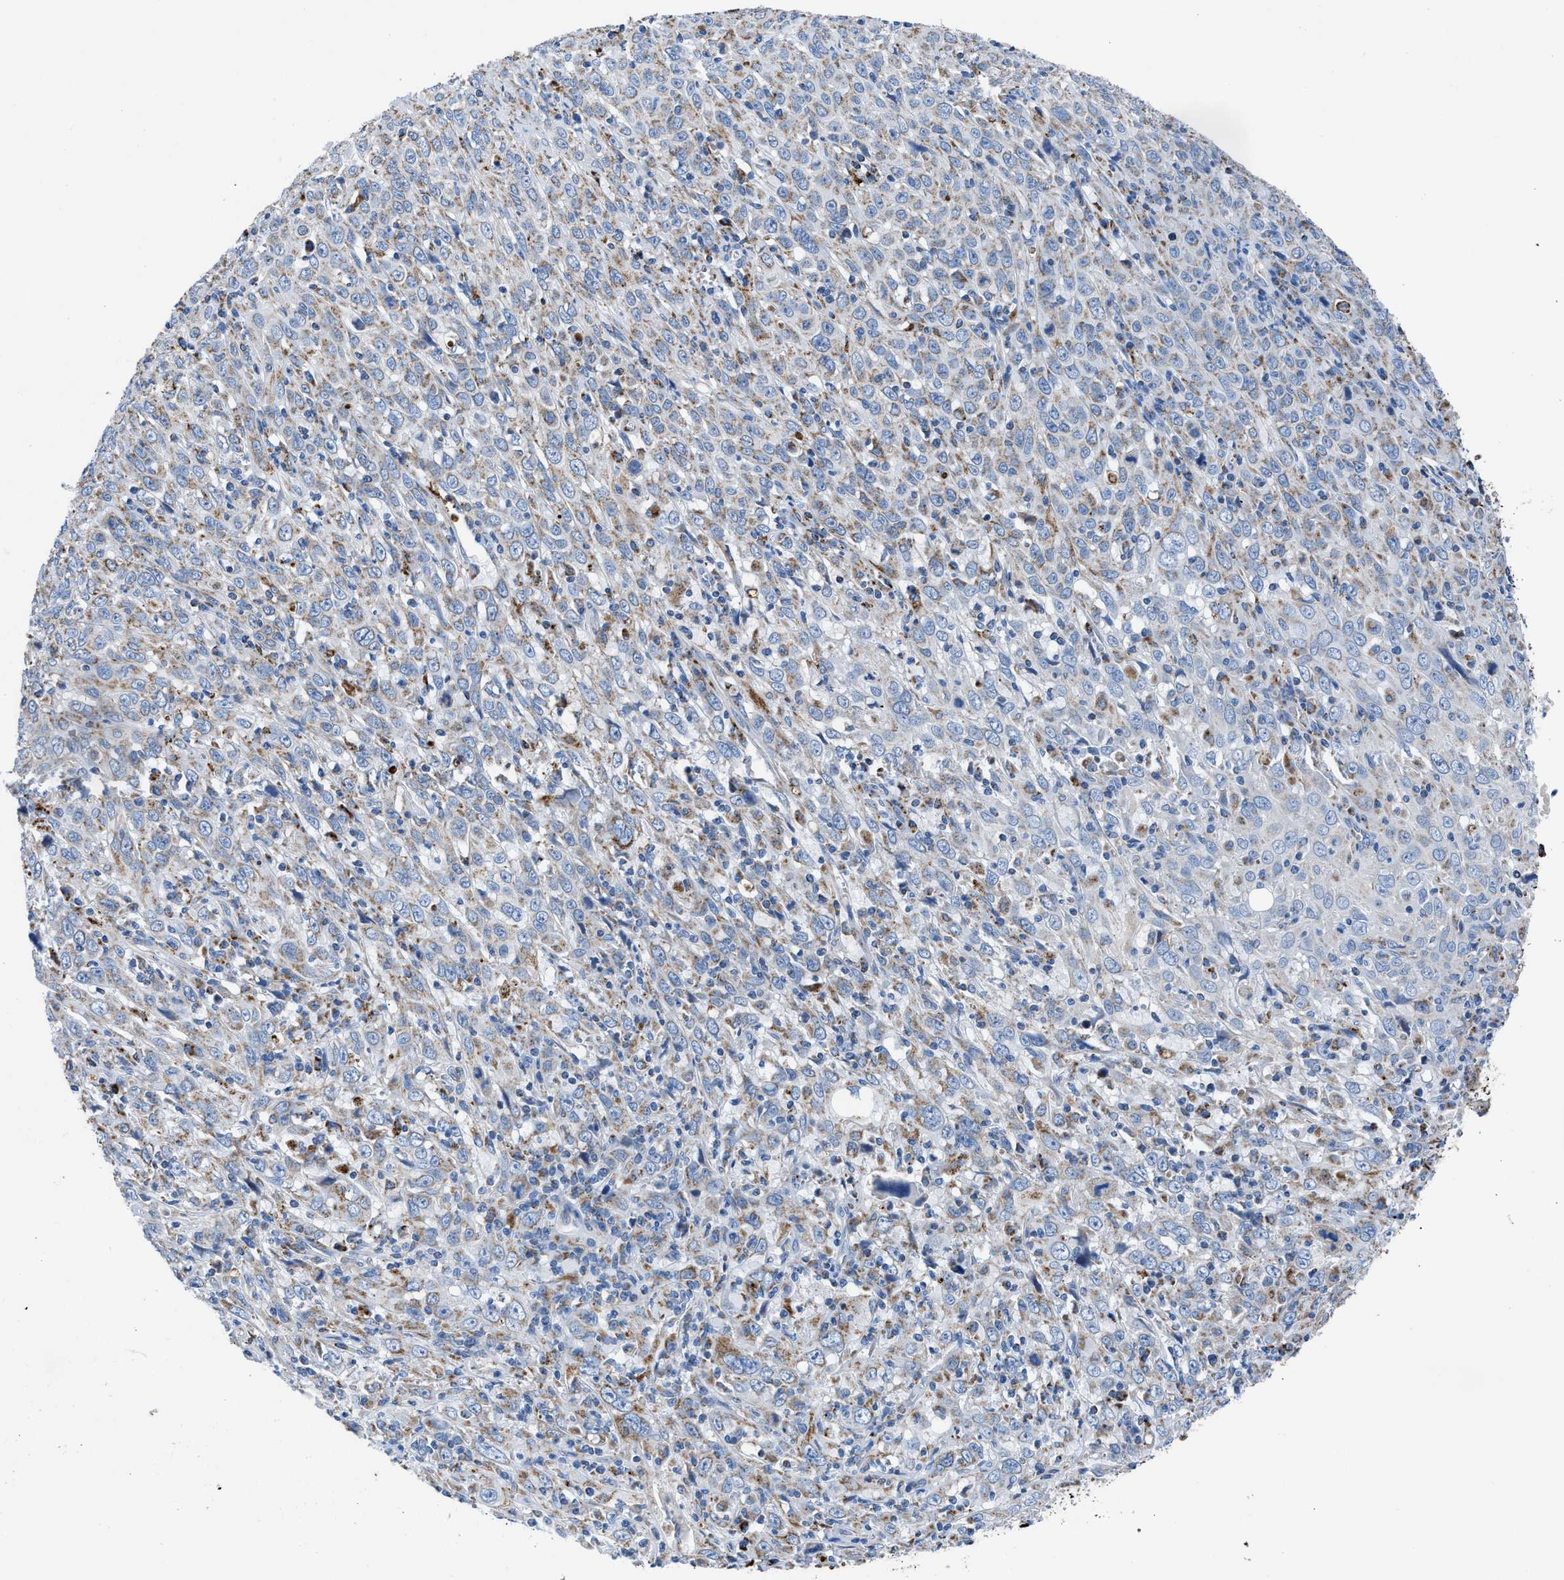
{"staining": {"intensity": "weak", "quantity": "25%-75%", "location": "cytoplasmic/membranous"}, "tissue": "cervical cancer", "cell_type": "Tumor cells", "image_type": "cancer", "snomed": [{"axis": "morphology", "description": "Squamous cell carcinoma, NOS"}, {"axis": "topography", "description": "Cervix"}], "caption": "Weak cytoplasmic/membranous positivity is seen in approximately 25%-75% of tumor cells in cervical cancer (squamous cell carcinoma).", "gene": "ZDHHC3", "patient": {"sex": "female", "age": 46}}